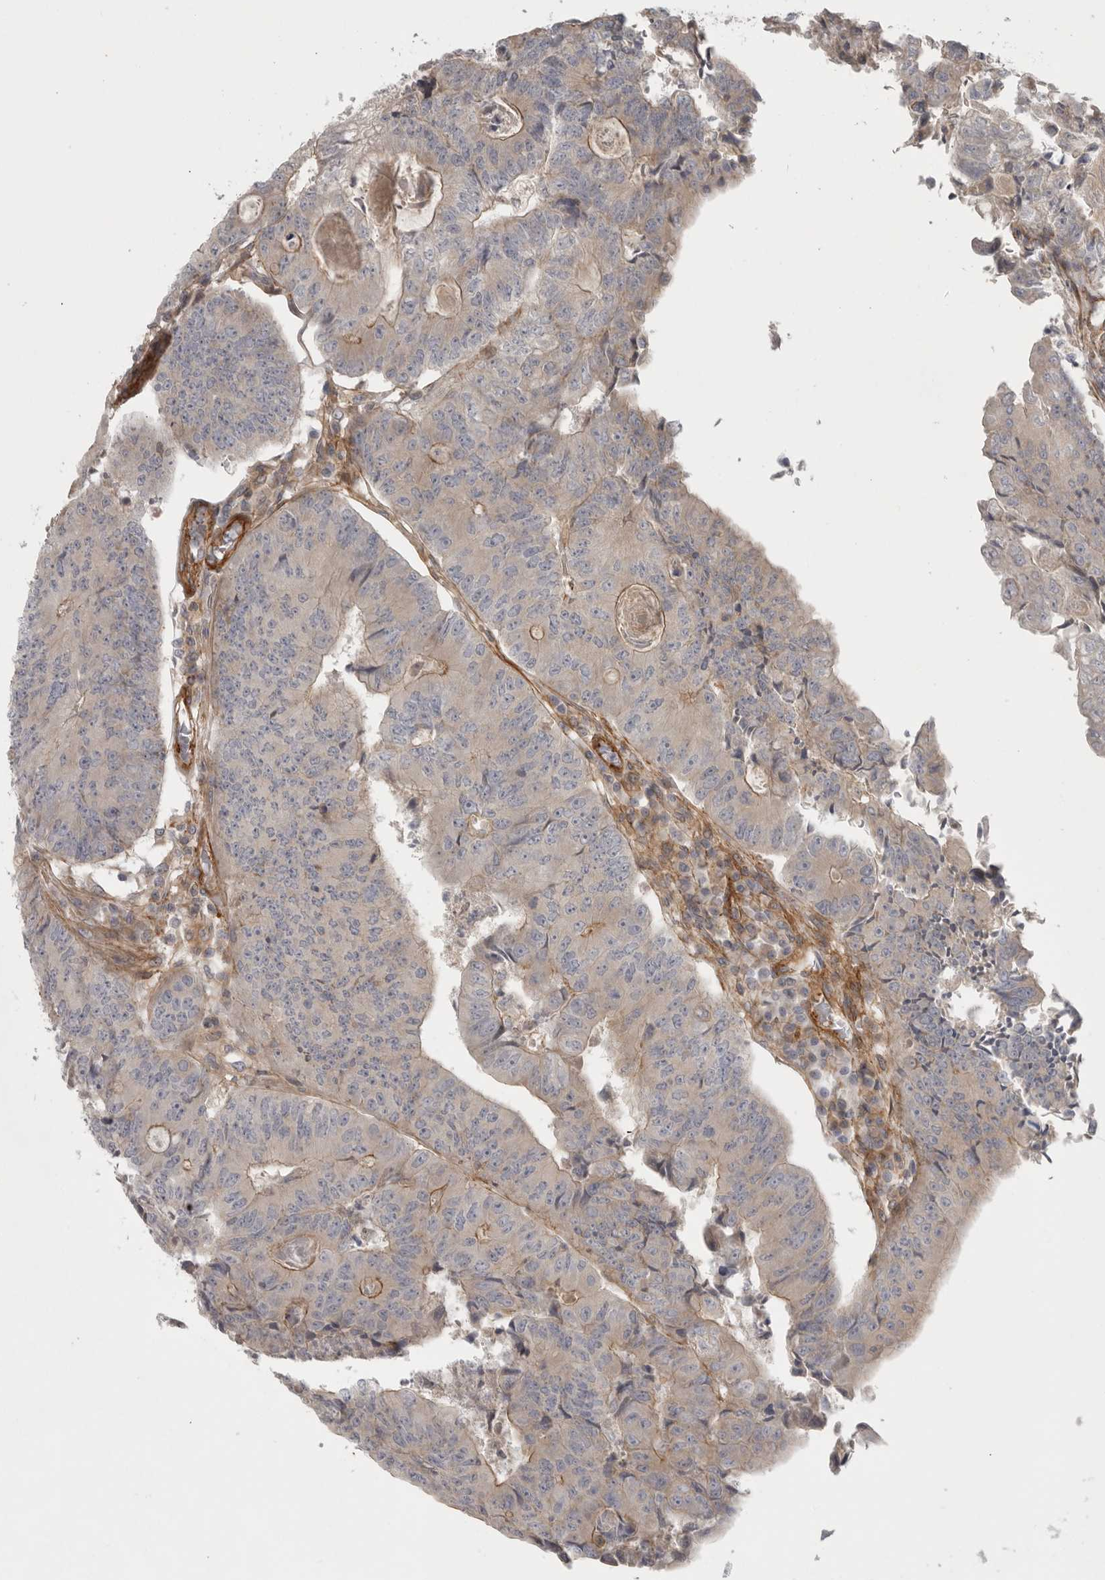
{"staining": {"intensity": "moderate", "quantity": "<25%", "location": "cytoplasmic/membranous"}, "tissue": "colorectal cancer", "cell_type": "Tumor cells", "image_type": "cancer", "snomed": [{"axis": "morphology", "description": "Adenocarcinoma, NOS"}, {"axis": "topography", "description": "Colon"}], "caption": "This is an image of immunohistochemistry staining of colorectal cancer, which shows moderate positivity in the cytoplasmic/membranous of tumor cells.", "gene": "LONRF1", "patient": {"sex": "female", "age": 67}}